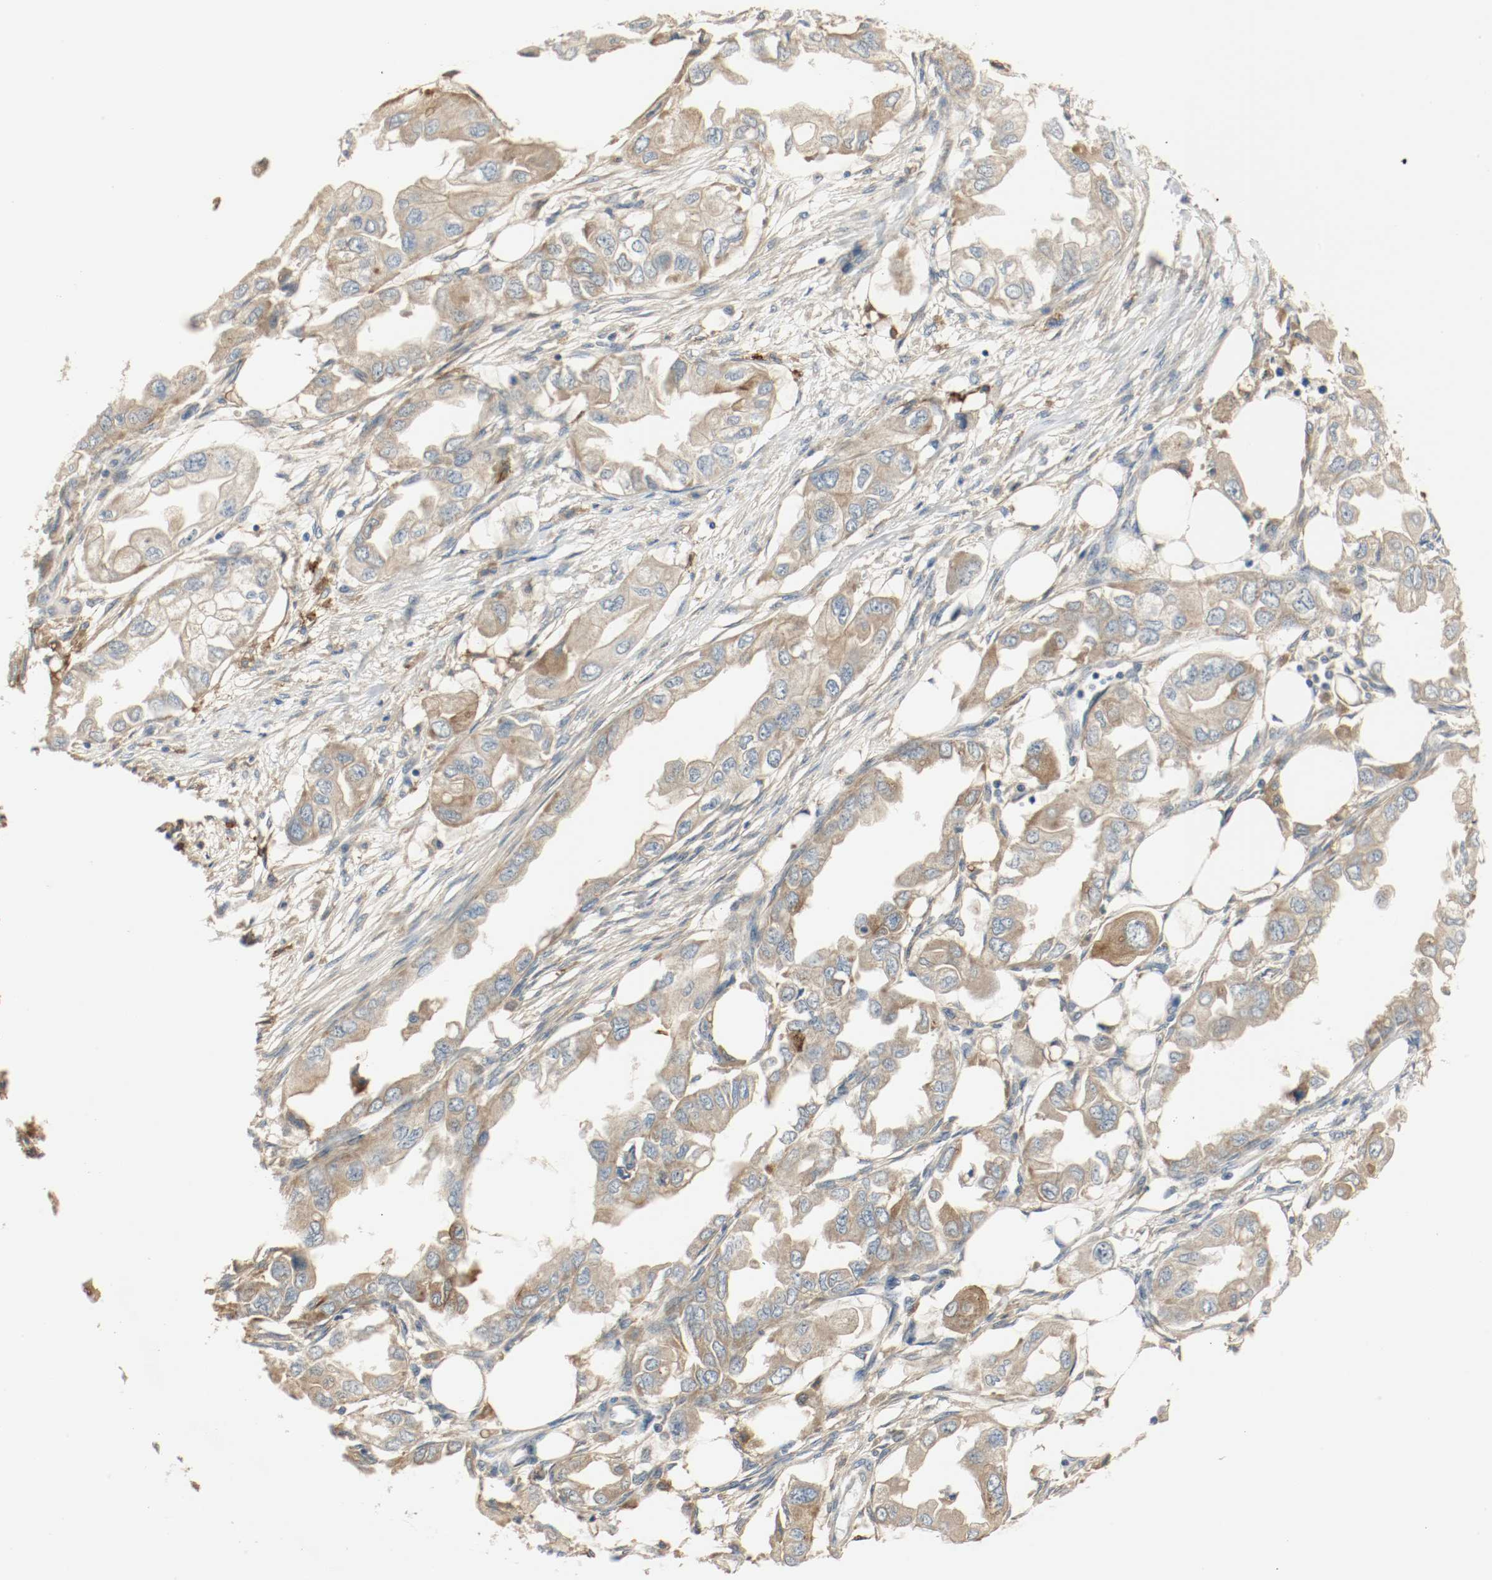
{"staining": {"intensity": "weak", "quantity": ">75%", "location": "cytoplasmic/membranous"}, "tissue": "endometrial cancer", "cell_type": "Tumor cells", "image_type": "cancer", "snomed": [{"axis": "morphology", "description": "Adenocarcinoma, NOS"}, {"axis": "topography", "description": "Endometrium"}], "caption": "Brown immunohistochemical staining in human endometrial adenocarcinoma shows weak cytoplasmic/membranous expression in about >75% of tumor cells.", "gene": "MELTF", "patient": {"sex": "female", "age": 67}}